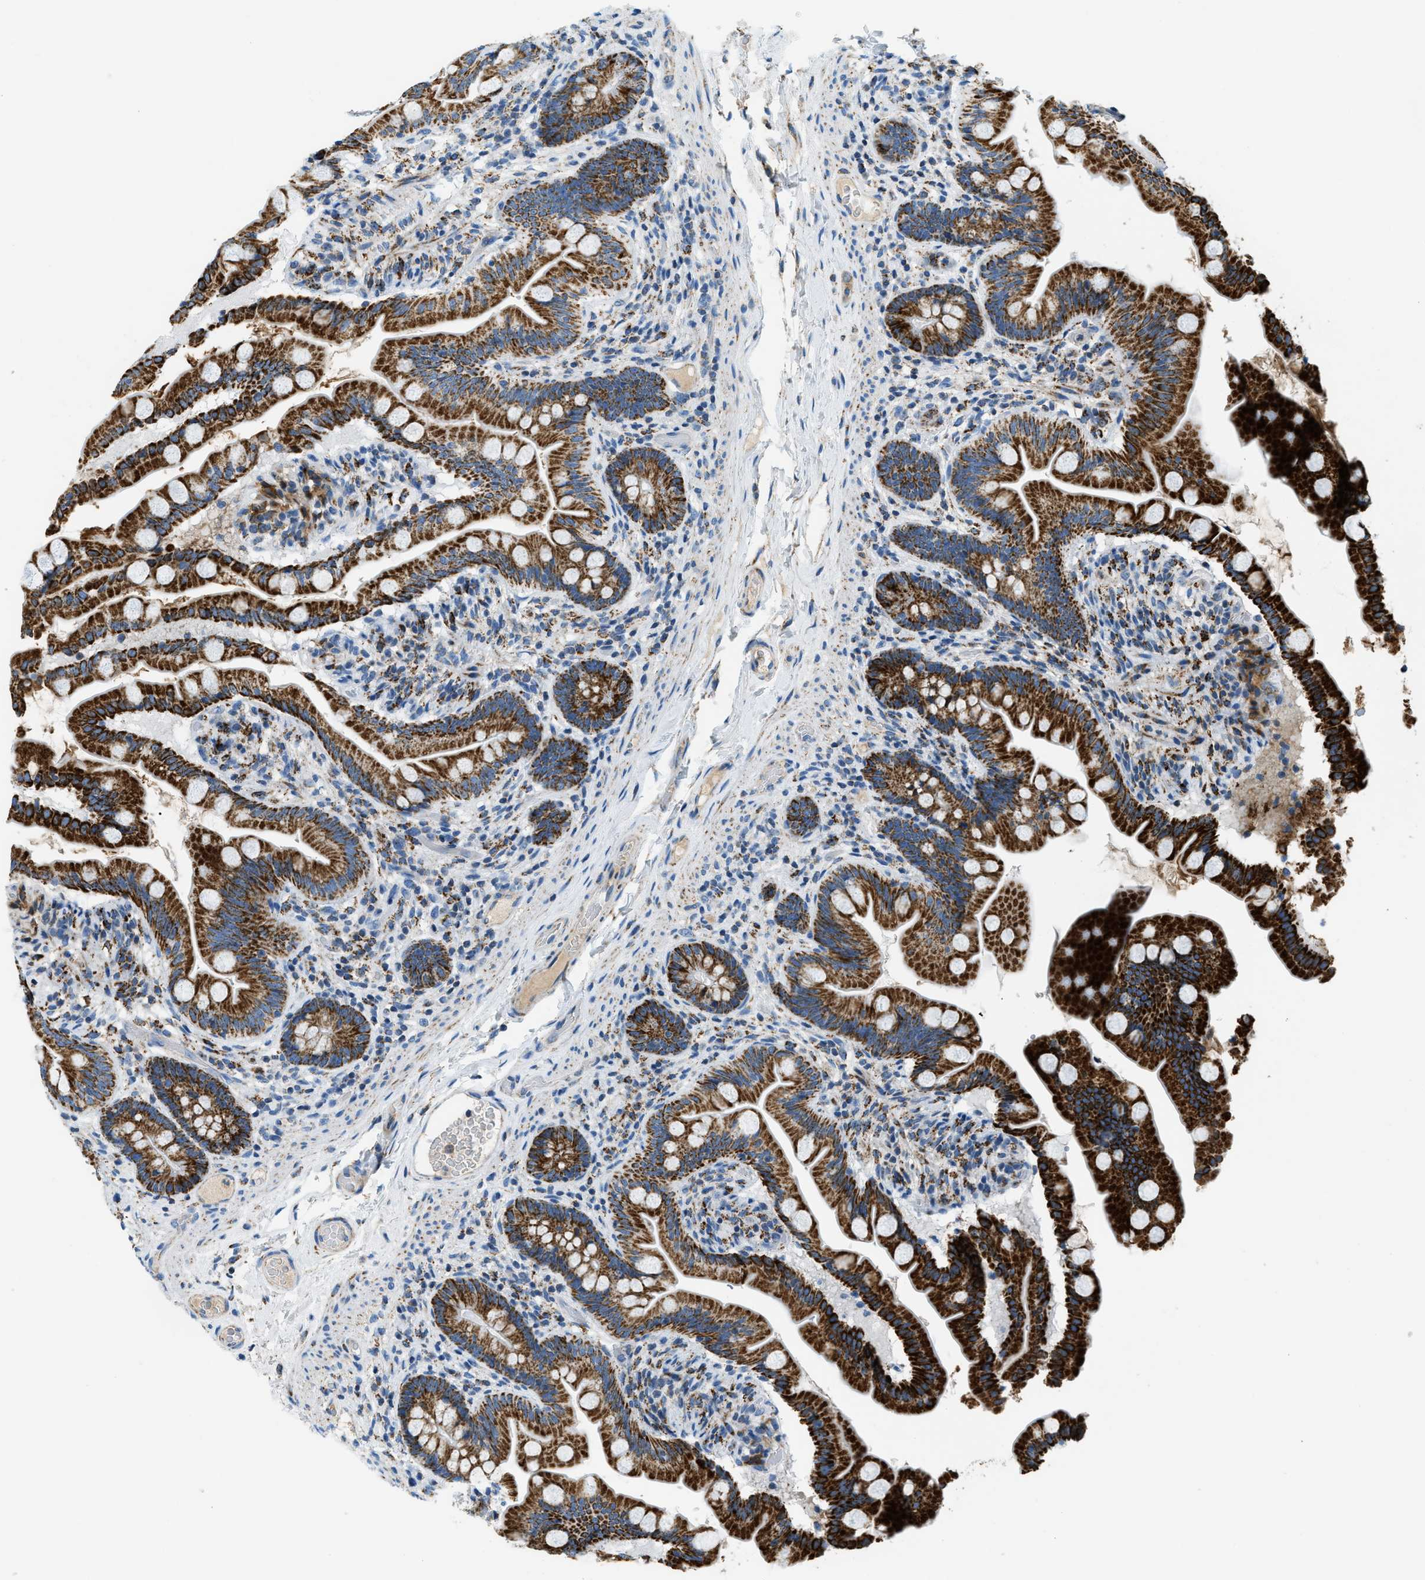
{"staining": {"intensity": "strong", "quantity": ">75%", "location": "cytoplasmic/membranous"}, "tissue": "small intestine", "cell_type": "Glandular cells", "image_type": "normal", "snomed": [{"axis": "morphology", "description": "Normal tissue, NOS"}, {"axis": "topography", "description": "Small intestine"}], "caption": "Protein staining exhibits strong cytoplasmic/membranous expression in about >75% of glandular cells in normal small intestine.", "gene": "ACADVL", "patient": {"sex": "female", "age": 56}}